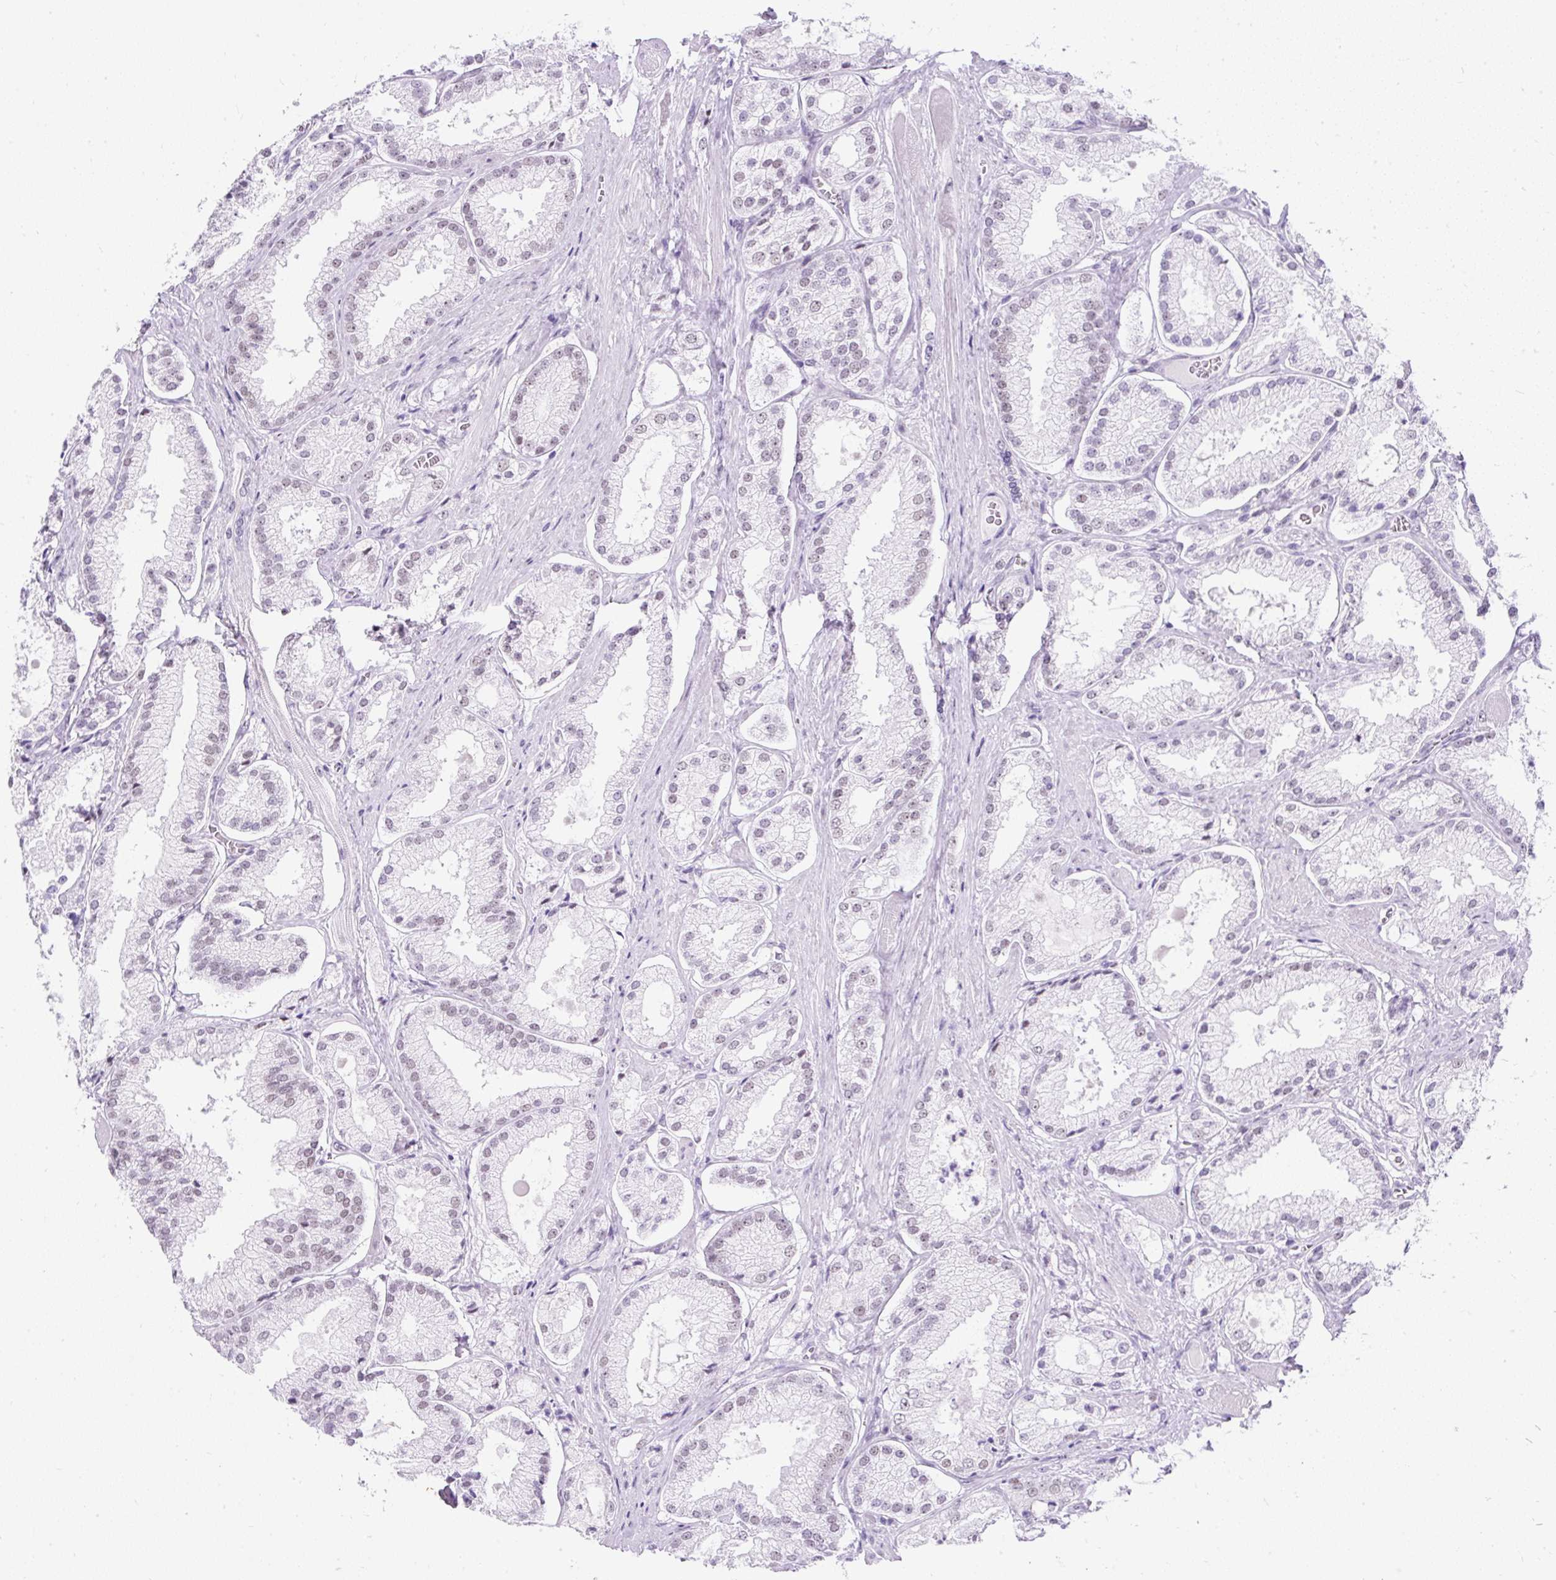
{"staining": {"intensity": "weak", "quantity": "<25%", "location": "nuclear"}, "tissue": "prostate cancer", "cell_type": "Tumor cells", "image_type": "cancer", "snomed": [{"axis": "morphology", "description": "Adenocarcinoma, High grade"}, {"axis": "topography", "description": "Prostate"}], "caption": "Tumor cells show no significant protein expression in adenocarcinoma (high-grade) (prostate).", "gene": "PLCXD2", "patient": {"sex": "male", "age": 68}}